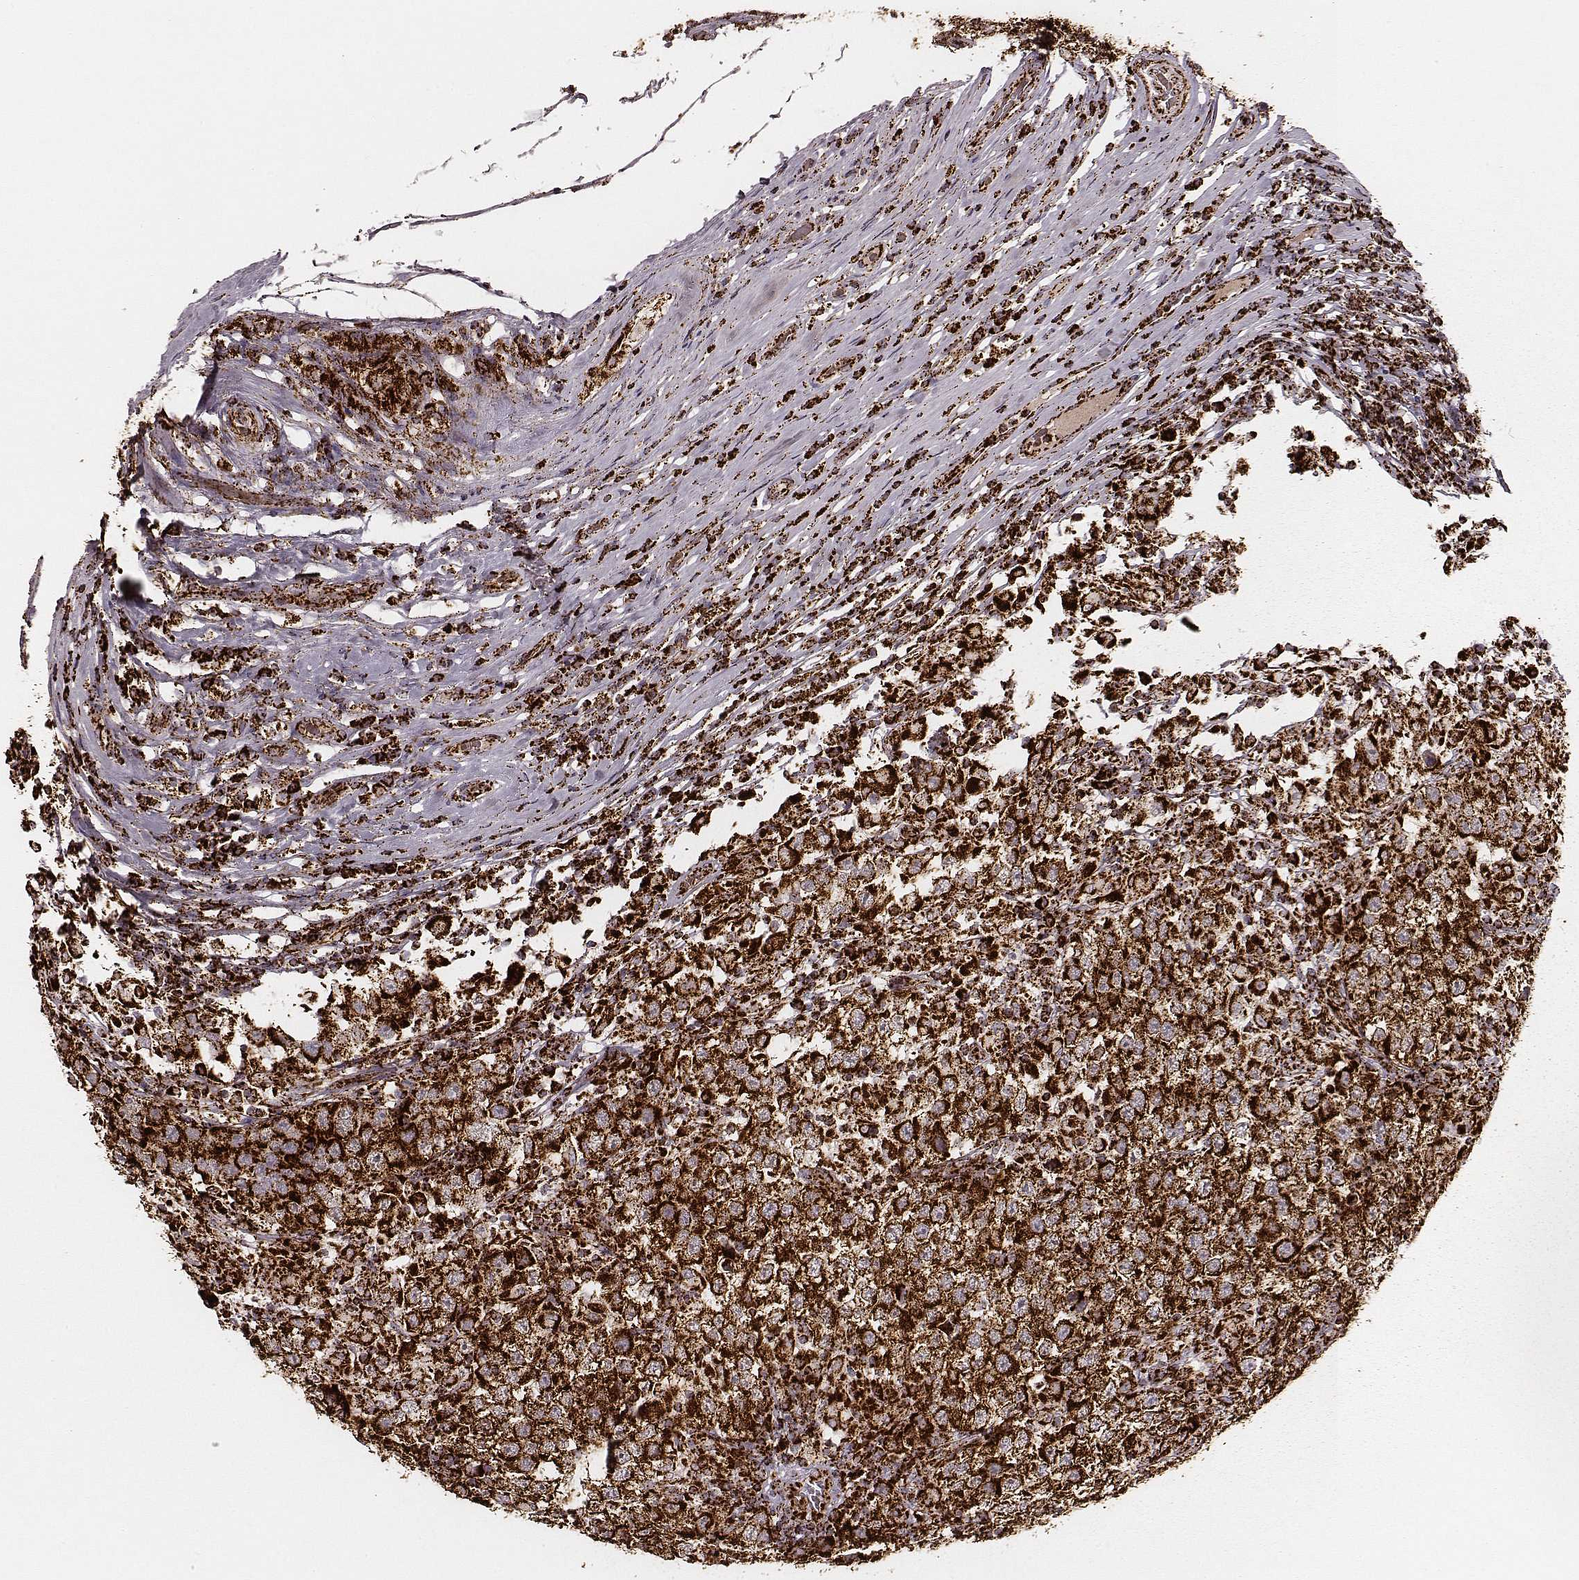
{"staining": {"intensity": "strong", "quantity": ">75%", "location": "cytoplasmic/membranous"}, "tissue": "testis cancer", "cell_type": "Tumor cells", "image_type": "cancer", "snomed": [{"axis": "morphology", "description": "Seminoma, NOS"}, {"axis": "morphology", "description": "Carcinoma, Embryonal, NOS"}, {"axis": "topography", "description": "Testis"}], "caption": "This is an image of immunohistochemistry (IHC) staining of testis cancer (embryonal carcinoma), which shows strong positivity in the cytoplasmic/membranous of tumor cells.", "gene": "TUFM", "patient": {"sex": "male", "age": 41}}